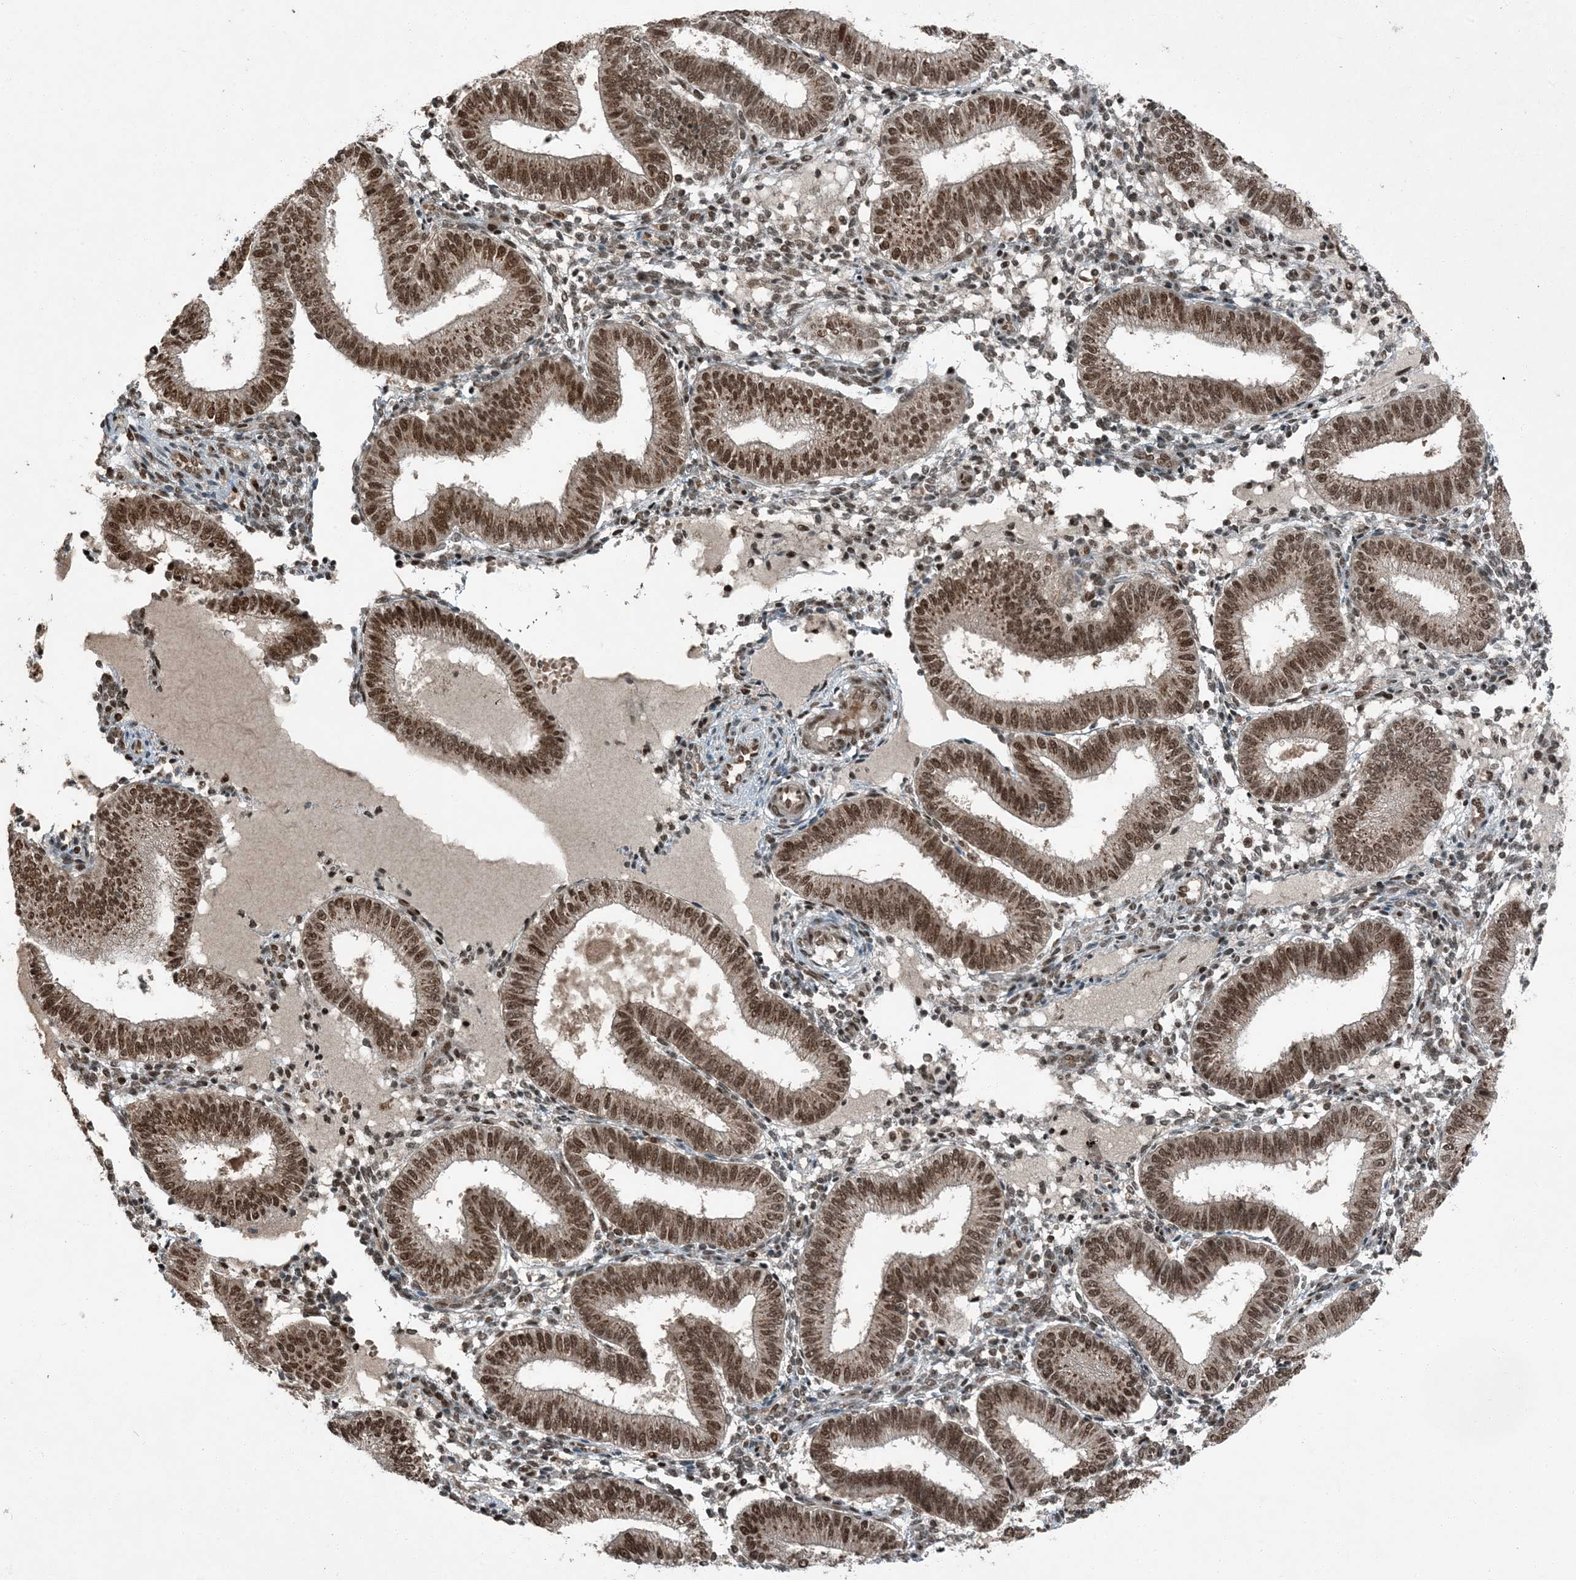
{"staining": {"intensity": "moderate", "quantity": ">75%", "location": "nuclear"}, "tissue": "endometrium", "cell_type": "Cells in endometrial stroma", "image_type": "normal", "snomed": [{"axis": "morphology", "description": "Normal tissue, NOS"}, {"axis": "topography", "description": "Endometrium"}], "caption": "Immunohistochemical staining of benign human endometrium demonstrates moderate nuclear protein expression in approximately >75% of cells in endometrial stroma.", "gene": "TRAPPC12", "patient": {"sex": "female", "age": 39}}